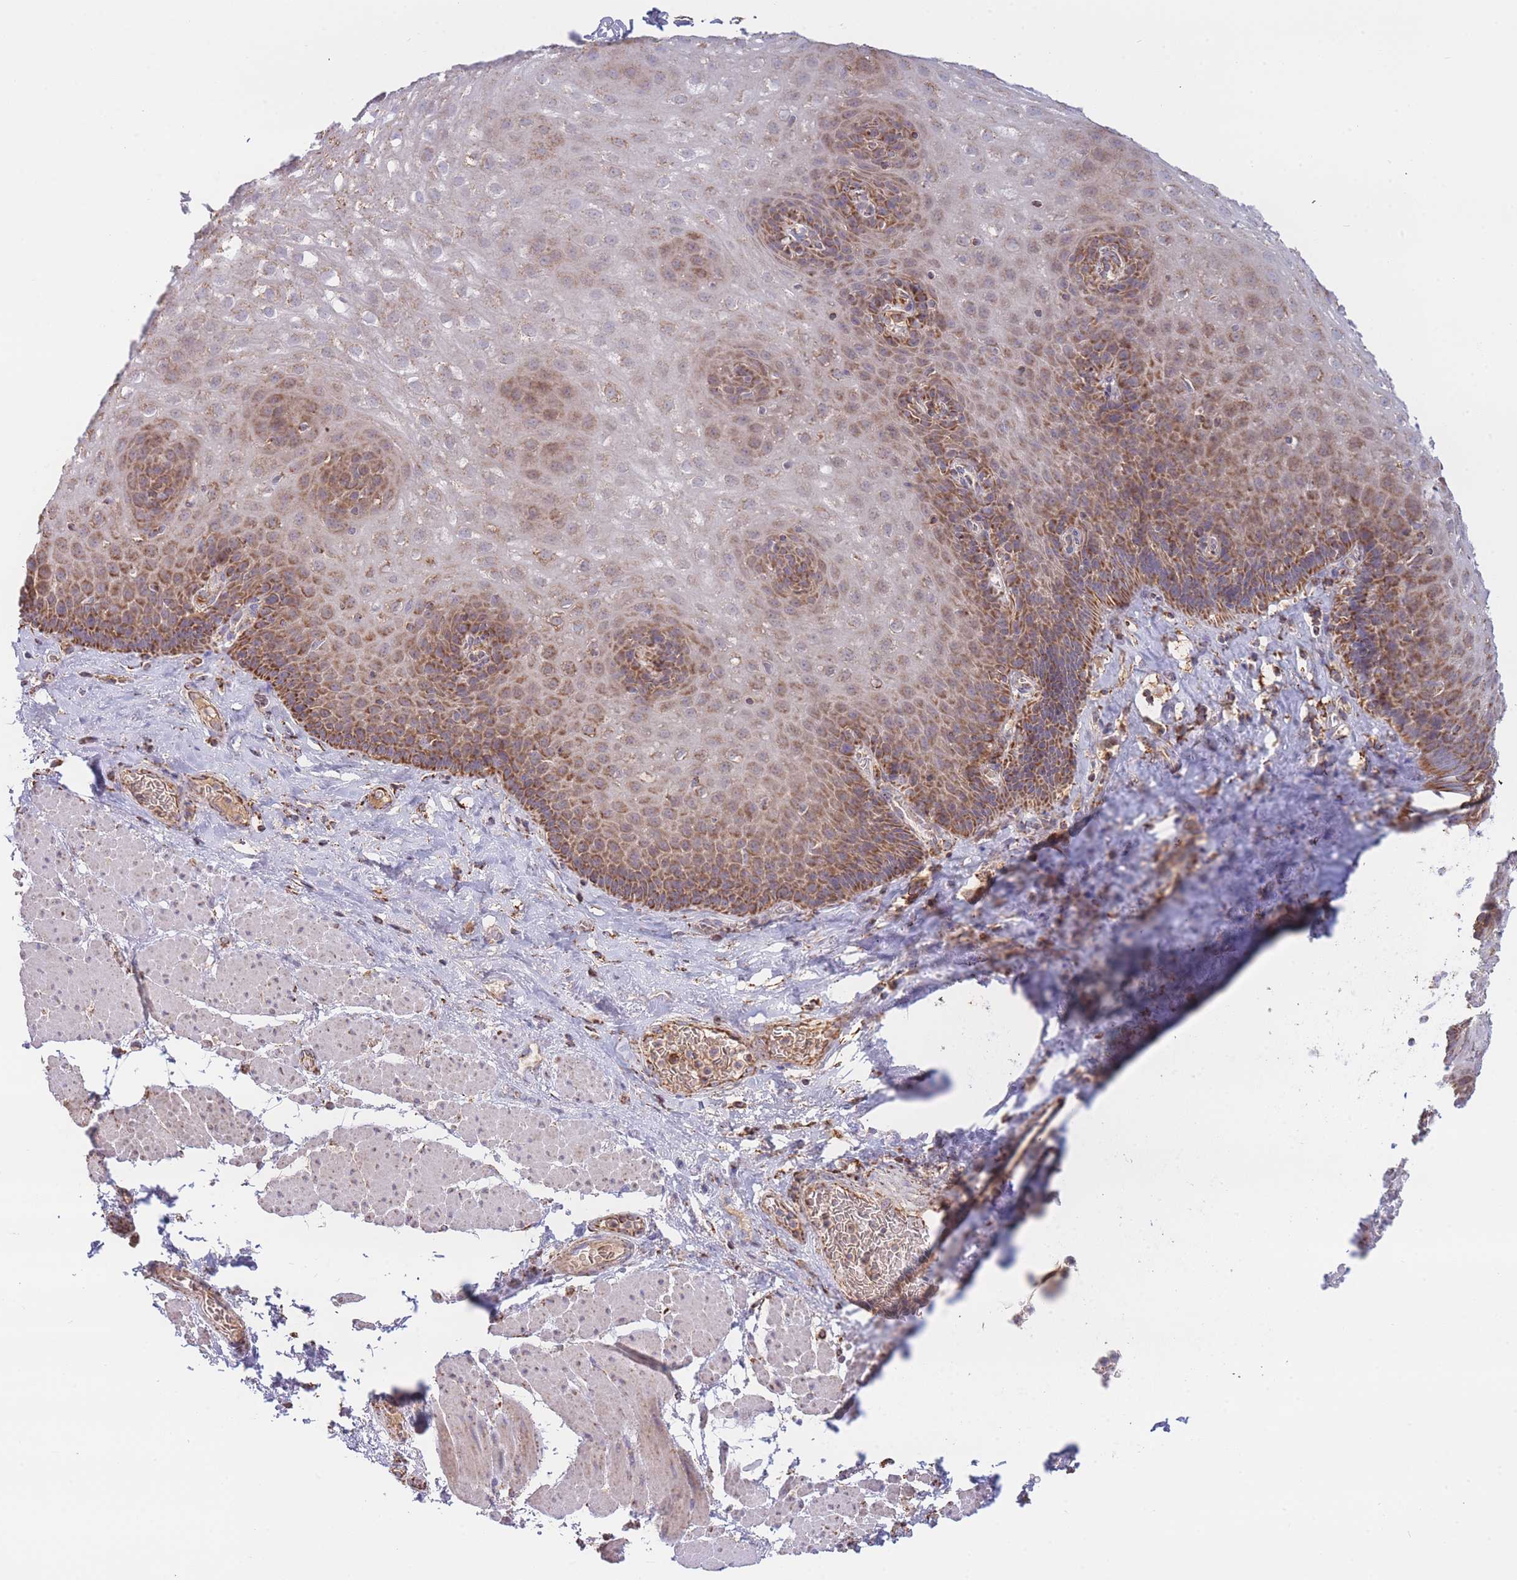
{"staining": {"intensity": "strong", "quantity": ">75%", "location": "cytoplasmic/membranous"}, "tissue": "esophagus", "cell_type": "Squamous epithelial cells", "image_type": "normal", "snomed": [{"axis": "morphology", "description": "Normal tissue, NOS"}, {"axis": "topography", "description": "Esophagus"}], "caption": "A brown stain highlights strong cytoplasmic/membranous positivity of a protein in squamous epithelial cells of benign esophagus. The staining was performed using DAB, with brown indicating positive protein expression. Nuclei are stained blue with hematoxylin.", "gene": "MRPL17", "patient": {"sex": "female", "age": 66}}